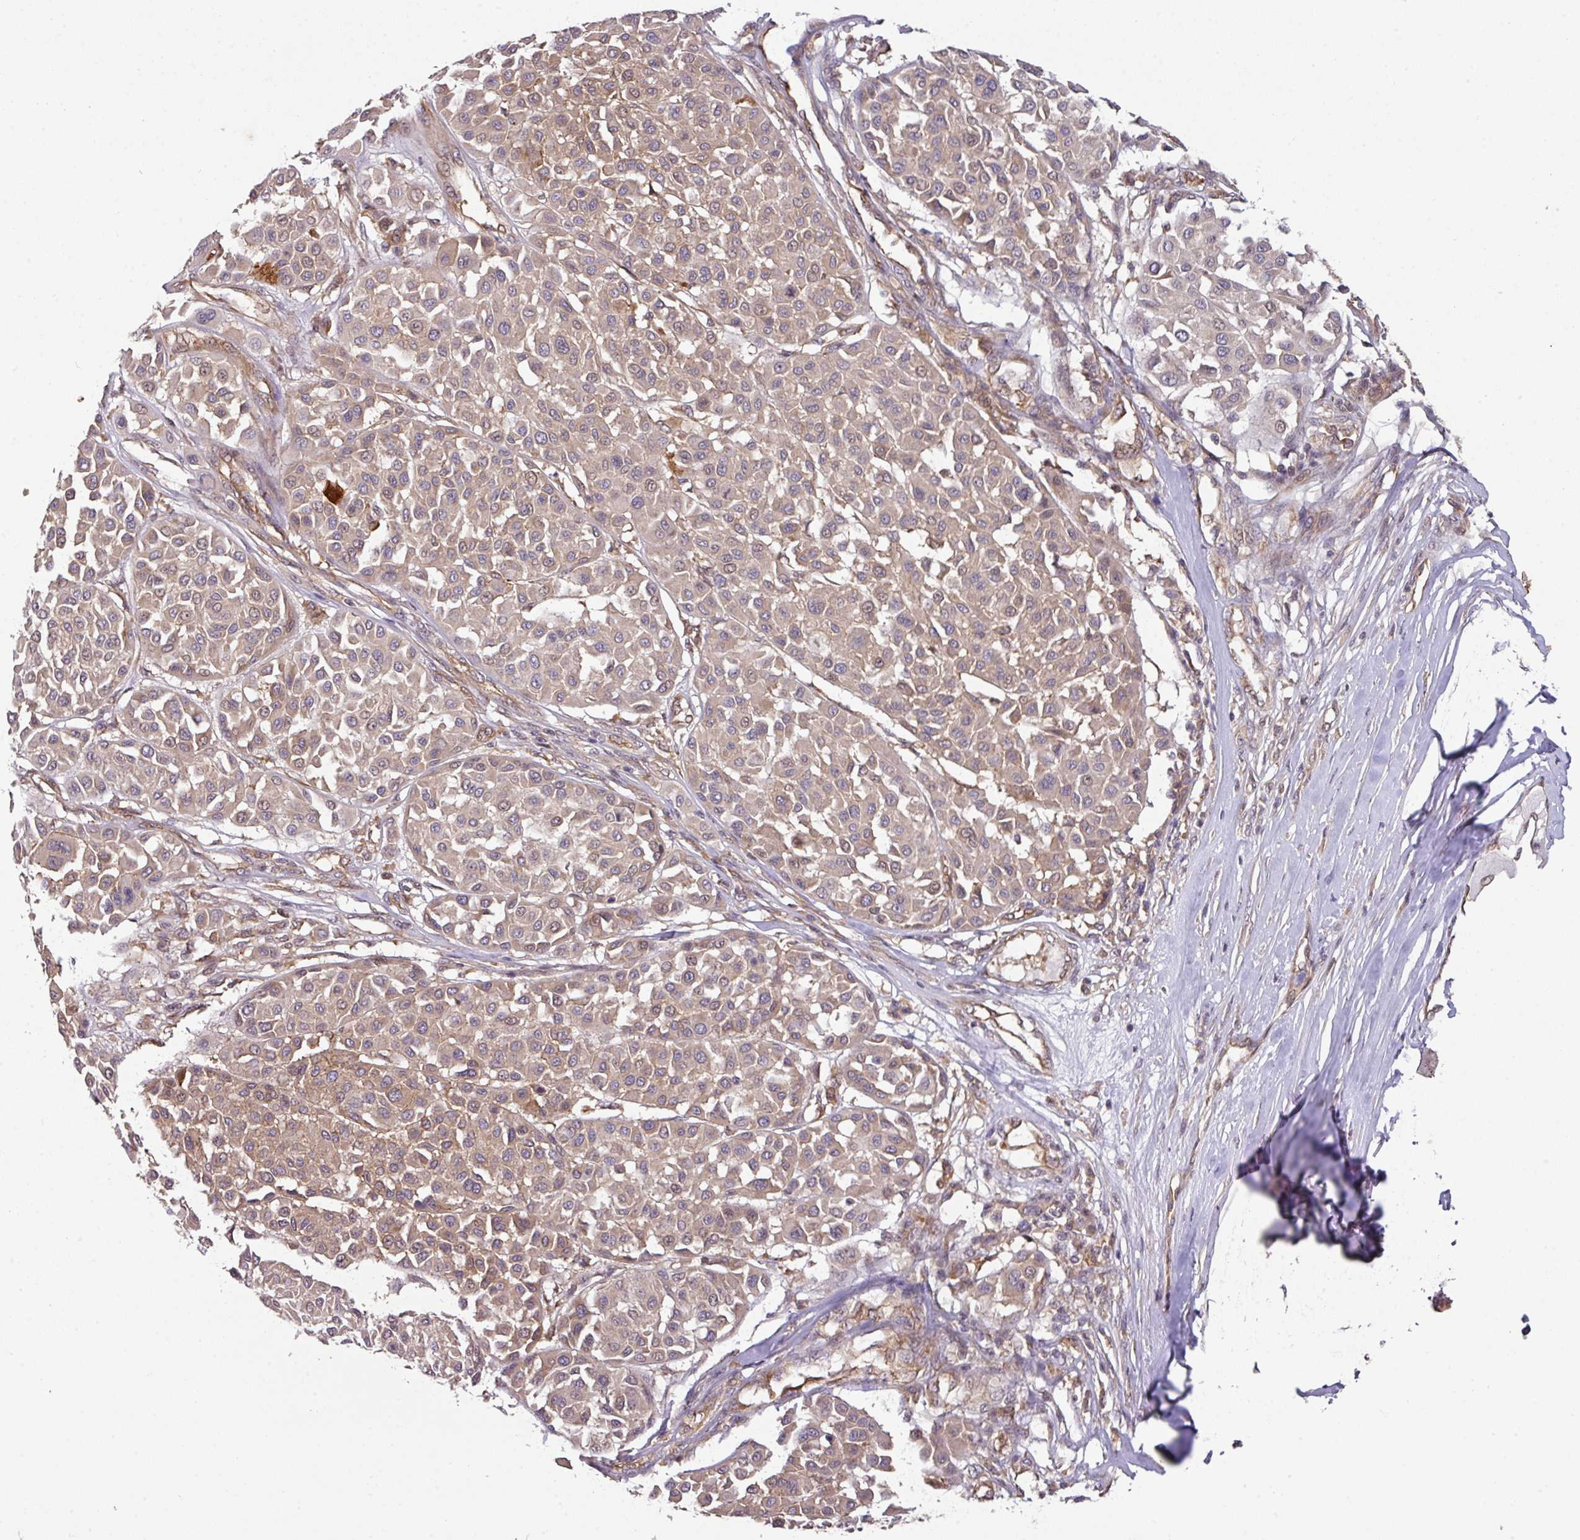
{"staining": {"intensity": "moderate", "quantity": "25%-75%", "location": "cytoplasmic/membranous"}, "tissue": "melanoma", "cell_type": "Tumor cells", "image_type": "cancer", "snomed": [{"axis": "morphology", "description": "Malignant melanoma, Metastatic site"}, {"axis": "topography", "description": "Soft tissue"}], "caption": "Melanoma stained with a protein marker displays moderate staining in tumor cells.", "gene": "CYFIP2", "patient": {"sex": "male", "age": 41}}